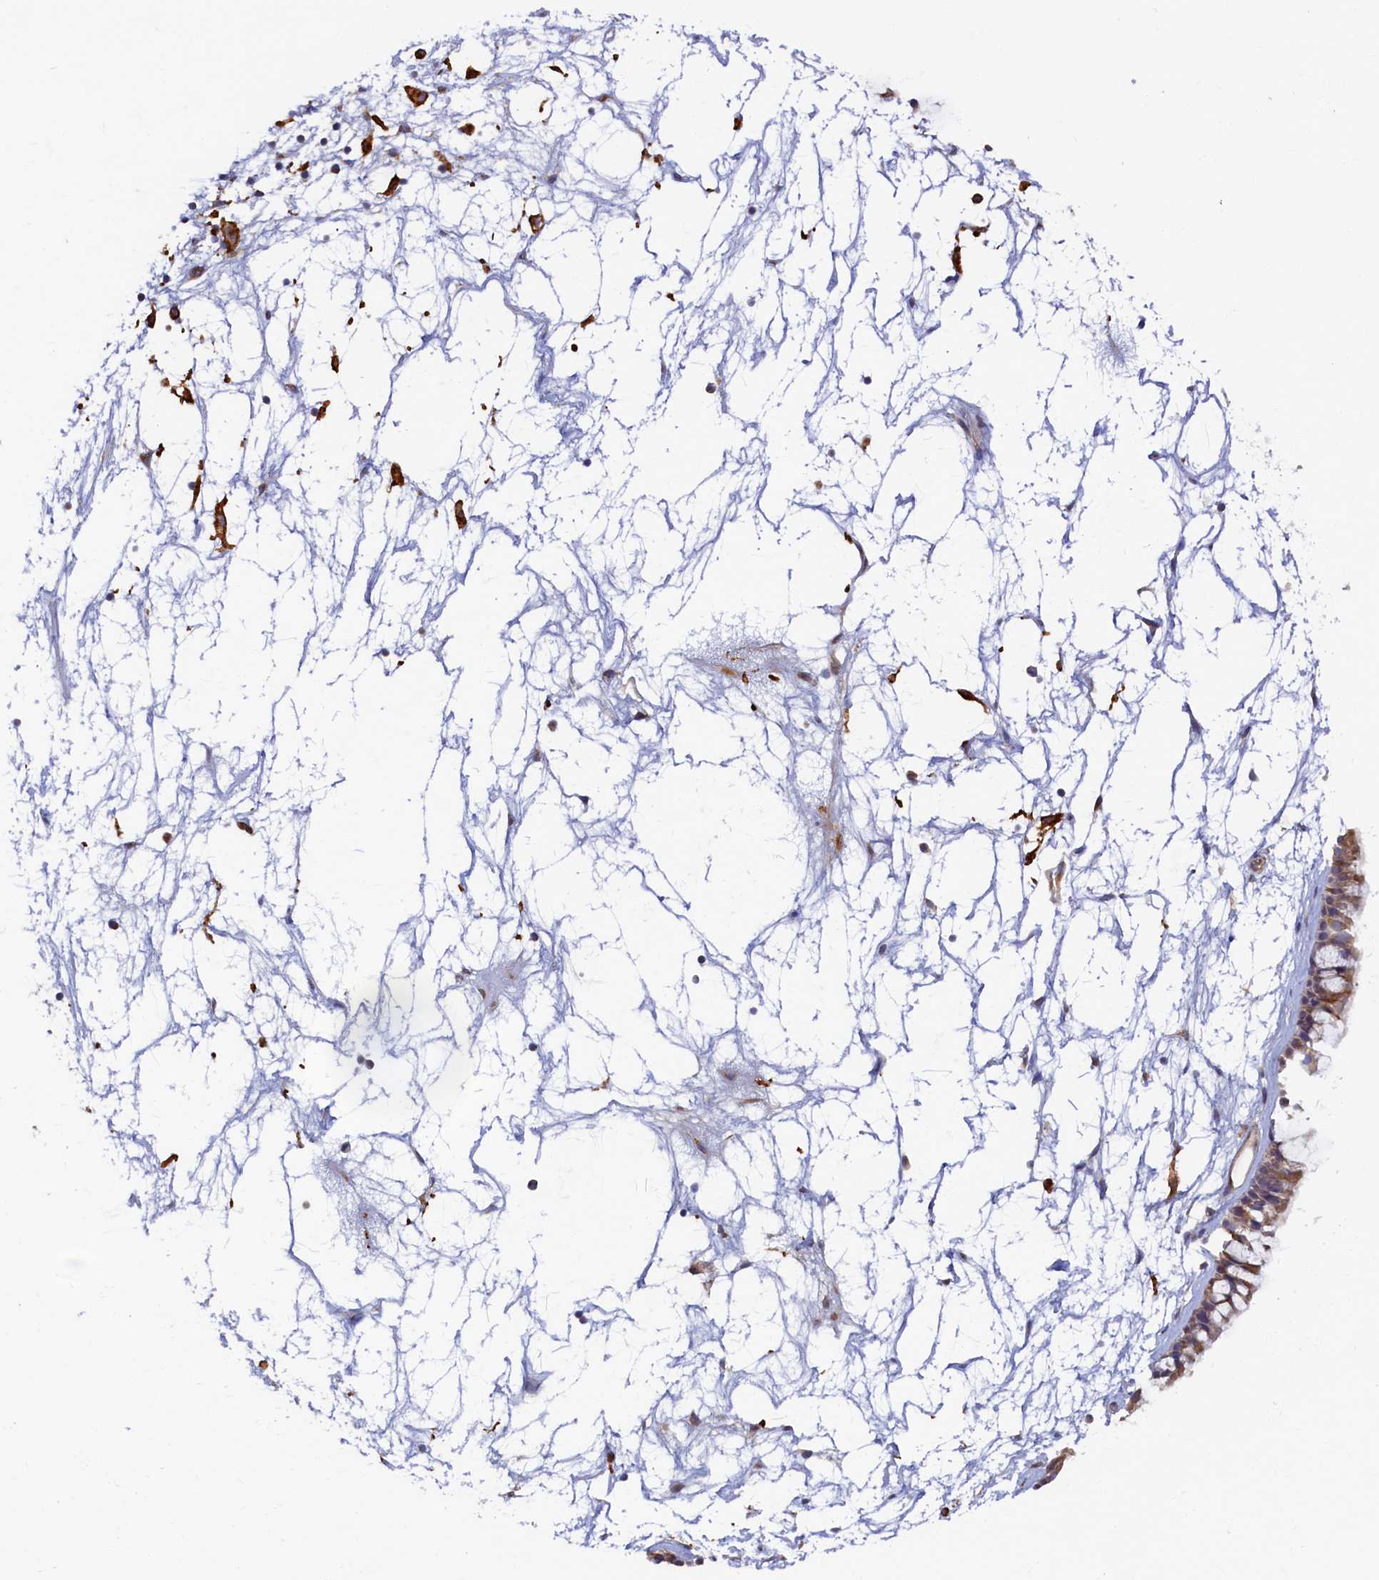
{"staining": {"intensity": "weak", "quantity": ">75%", "location": "cytoplasmic/membranous"}, "tissue": "nasopharynx", "cell_type": "Respiratory epithelial cells", "image_type": "normal", "snomed": [{"axis": "morphology", "description": "Normal tissue, NOS"}, {"axis": "topography", "description": "Nasopharynx"}], "caption": "The micrograph shows a brown stain indicating the presence of a protein in the cytoplasmic/membranous of respiratory epithelial cells in nasopharynx. (DAB (3,3'-diaminobenzidine) IHC, brown staining for protein, blue staining for nuclei).", "gene": "STX12", "patient": {"sex": "male", "age": 64}}